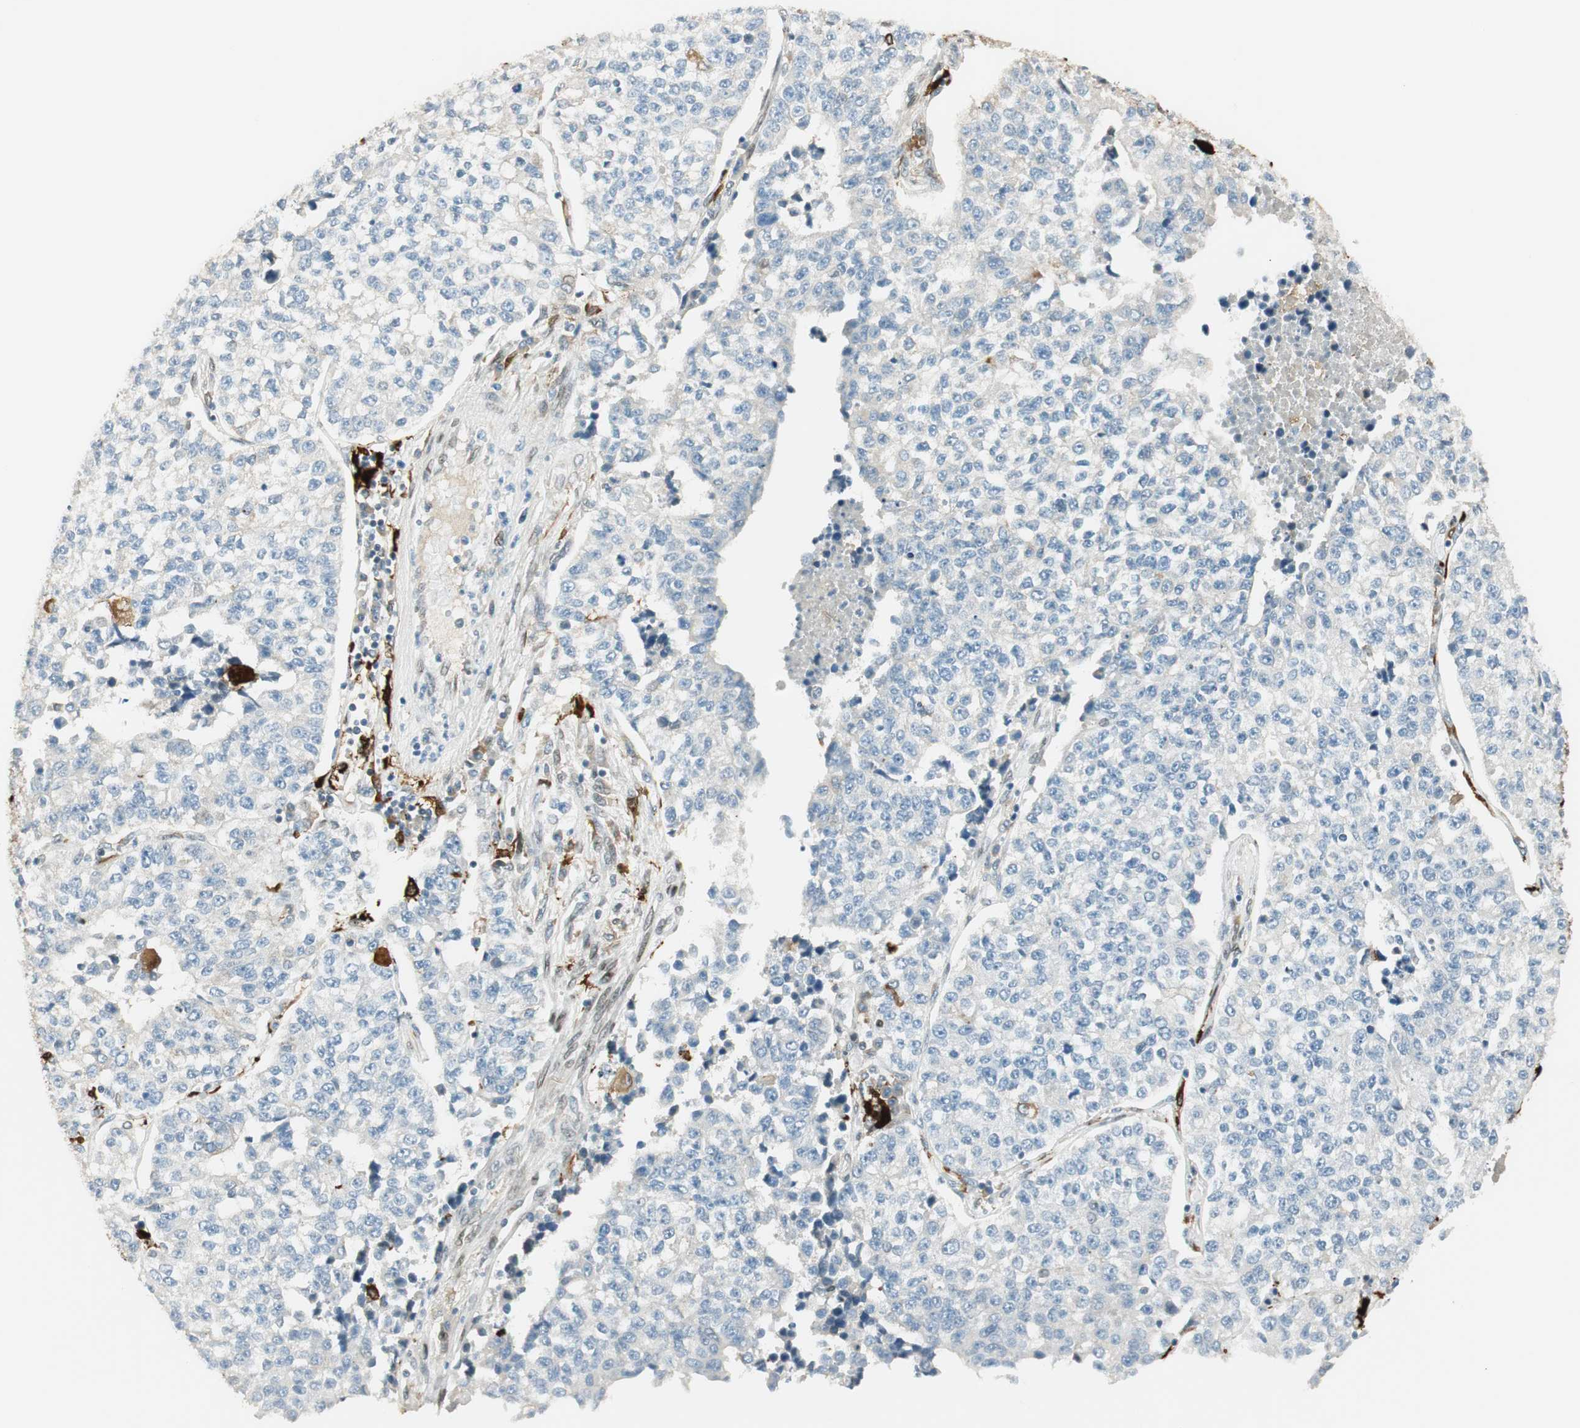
{"staining": {"intensity": "negative", "quantity": "none", "location": "none"}, "tissue": "lung cancer", "cell_type": "Tumor cells", "image_type": "cancer", "snomed": [{"axis": "morphology", "description": "Adenocarcinoma, NOS"}, {"axis": "topography", "description": "Lung"}], "caption": "Immunohistochemical staining of lung adenocarcinoma reveals no significant positivity in tumor cells. The staining is performed using DAB brown chromogen with nuclei counter-stained in using hematoxylin.", "gene": "TMEM260", "patient": {"sex": "male", "age": 49}}